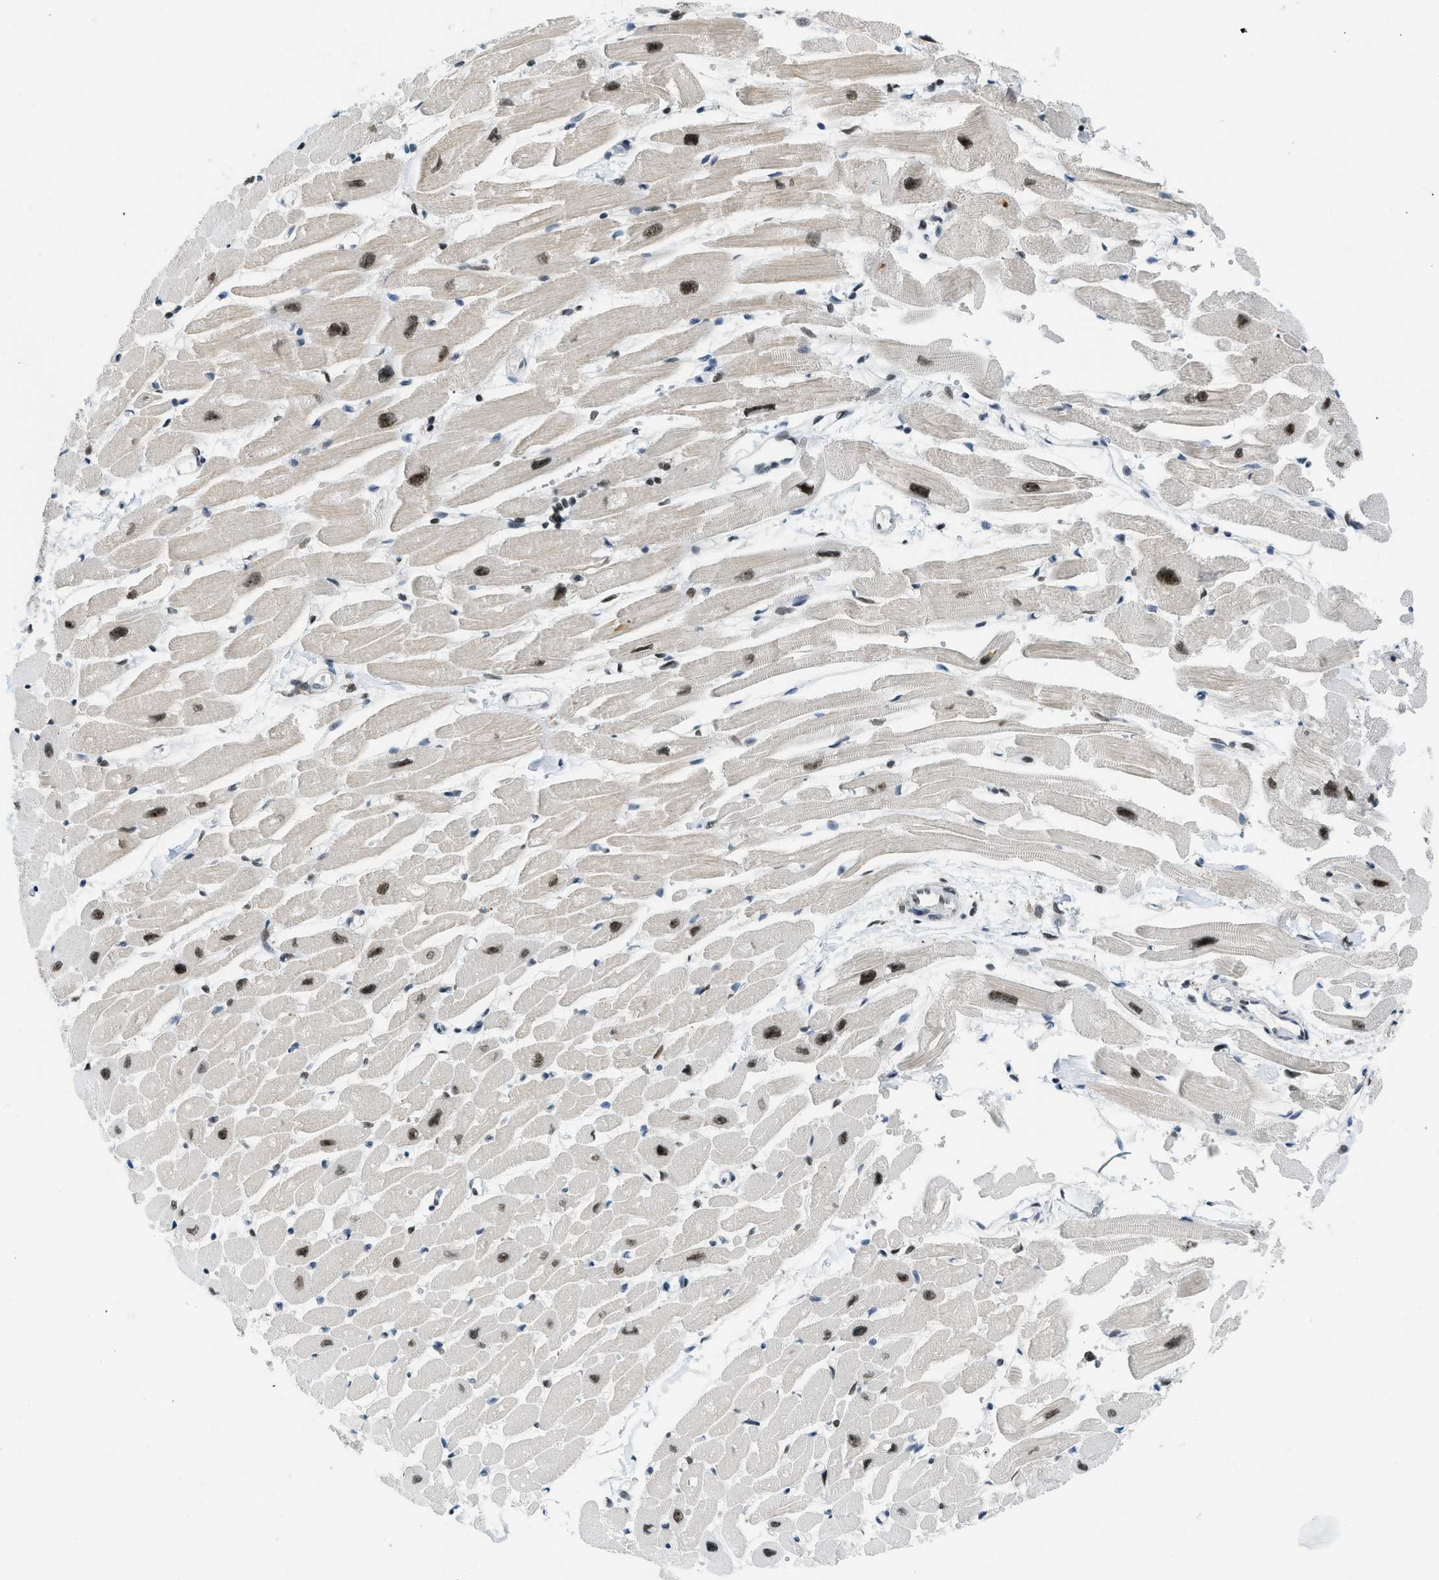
{"staining": {"intensity": "strong", "quantity": ">75%", "location": "nuclear"}, "tissue": "heart muscle", "cell_type": "Cardiomyocytes", "image_type": "normal", "snomed": [{"axis": "morphology", "description": "Normal tissue, NOS"}, {"axis": "topography", "description": "Heart"}], "caption": "Protein analysis of normal heart muscle shows strong nuclear positivity in about >75% of cardiomyocytes.", "gene": "URB1", "patient": {"sex": "female", "age": 54}}